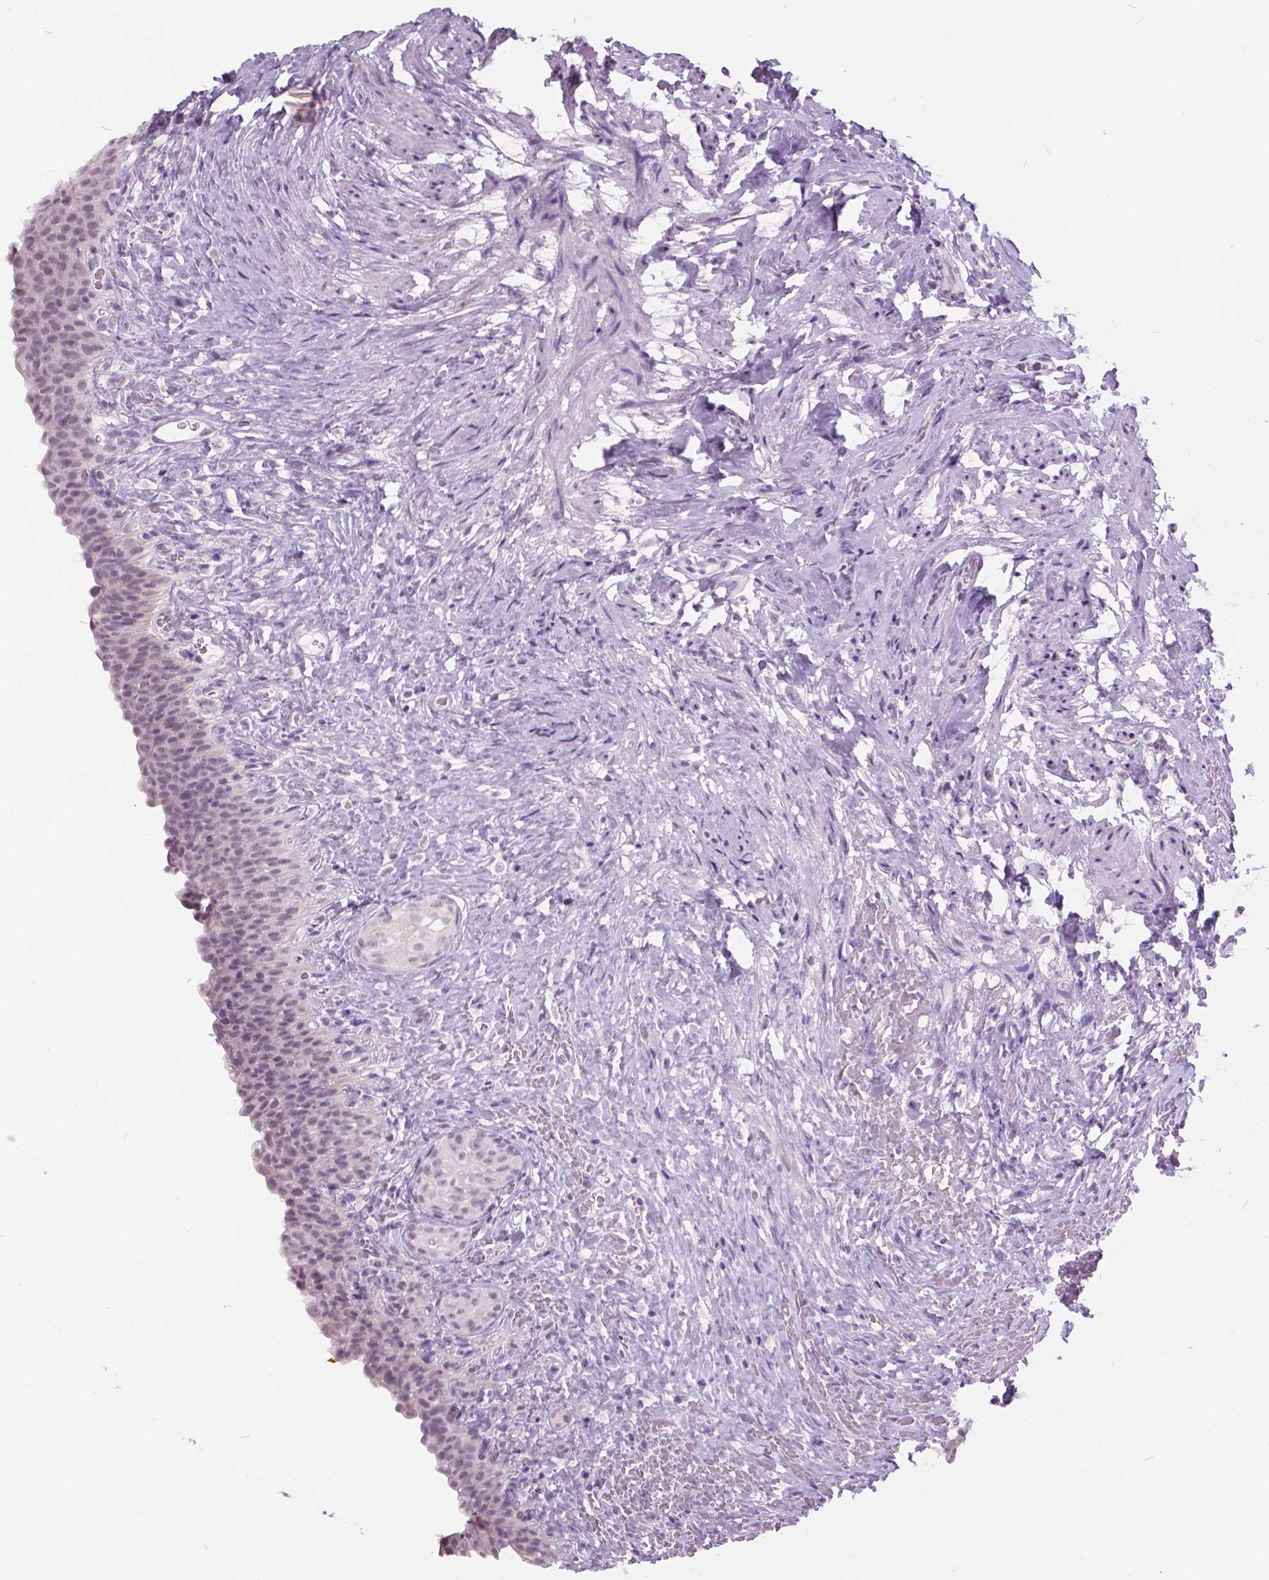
{"staining": {"intensity": "negative", "quantity": "none", "location": "none"}, "tissue": "urinary bladder", "cell_type": "Urothelial cells", "image_type": "normal", "snomed": [{"axis": "morphology", "description": "Normal tissue, NOS"}, {"axis": "topography", "description": "Urinary bladder"}, {"axis": "topography", "description": "Prostate"}], "caption": "IHC of unremarkable urinary bladder demonstrates no positivity in urothelial cells.", "gene": "MYOM1", "patient": {"sex": "male", "age": 76}}